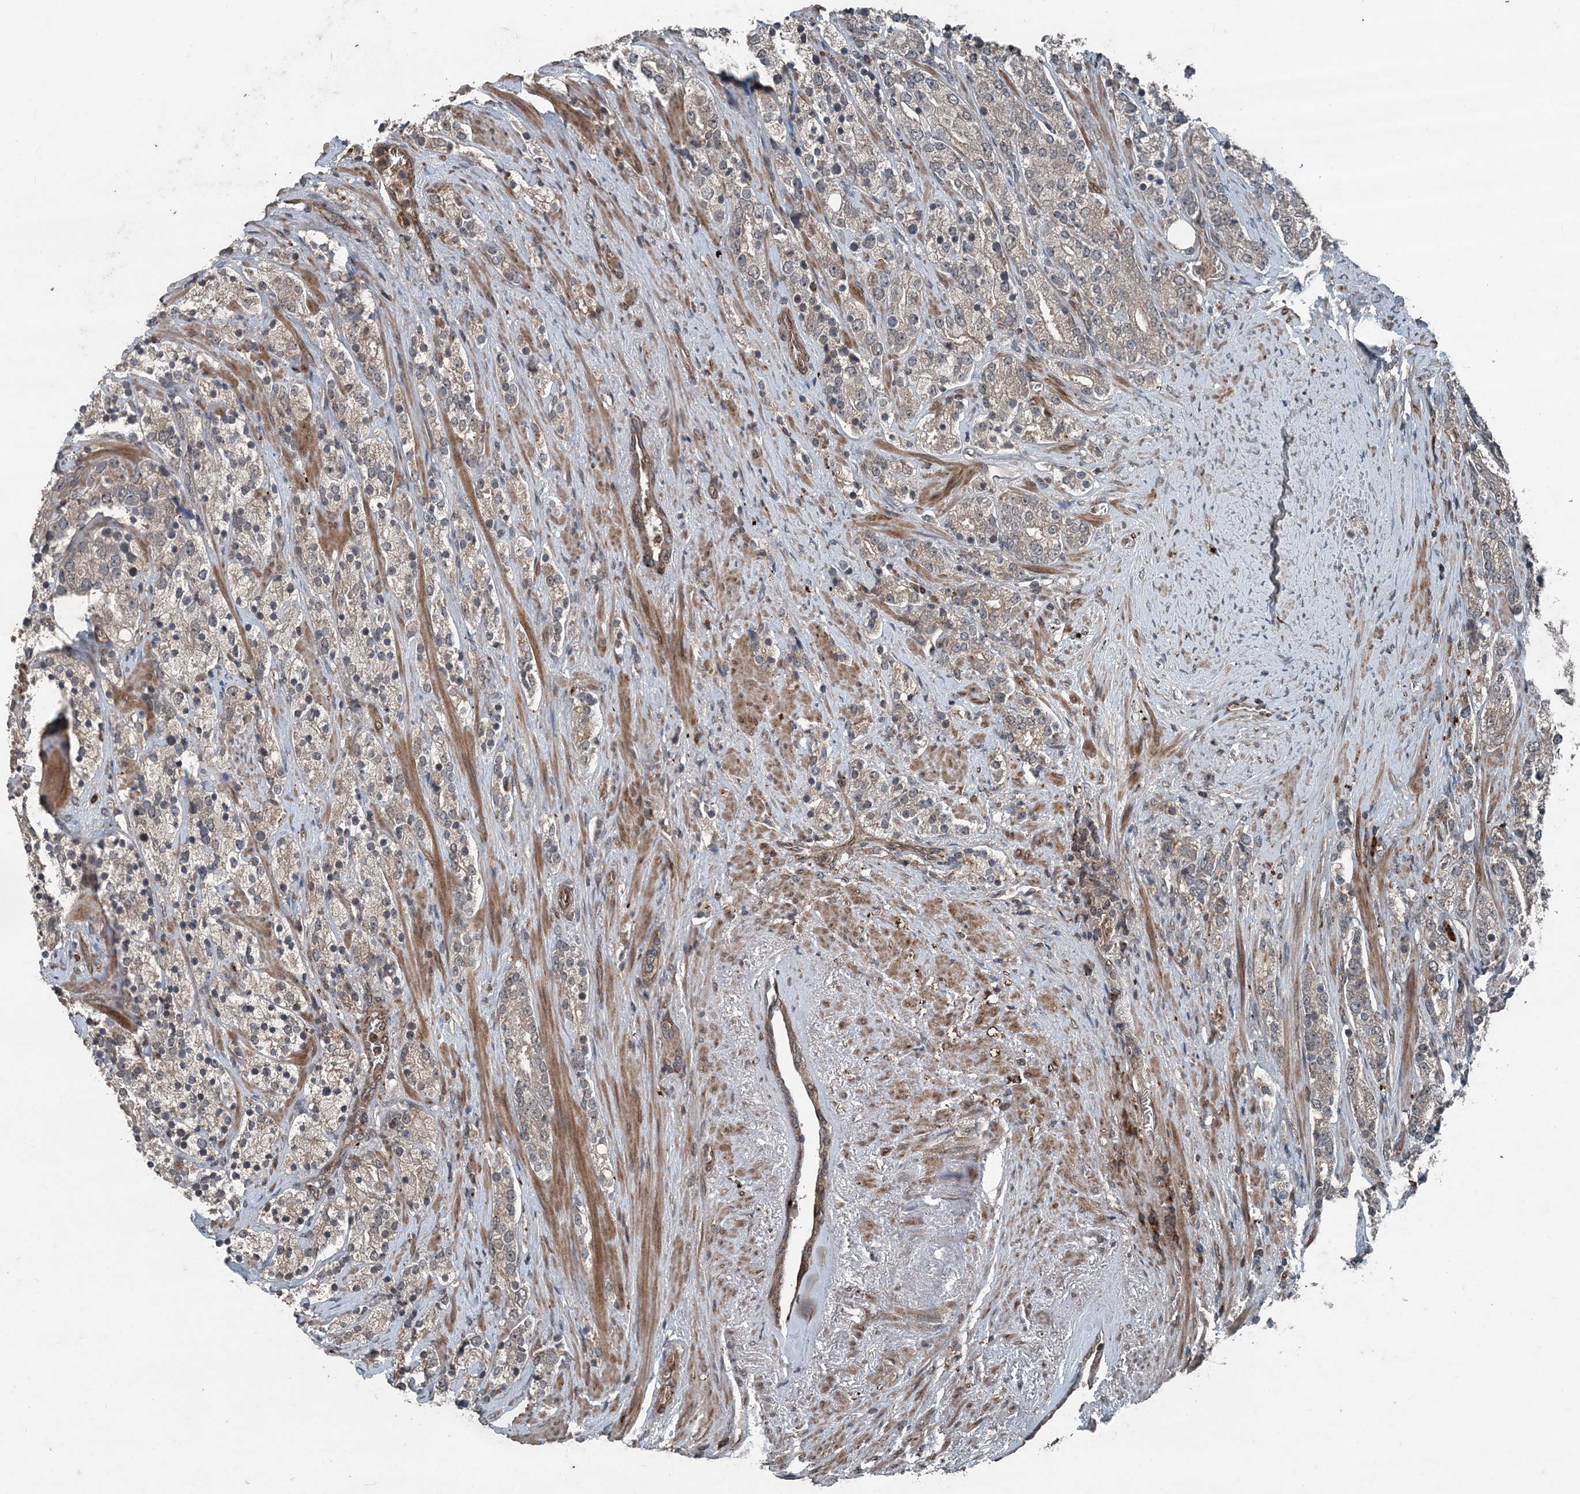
{"staining": {"intensity": "weak", "quantity": "<25%", "location": "cytoplasmic/membranous"}, "tissue": "prostate cancer", "cell_type": "Tumor cells", "image_type": "cancer", "snomed": [{"axis": "morphology", "description": "Adenocarcinoma, High grade"}, {"axis": "topography", "description": "Prostate"}], "caption": "Immunohistochemistry micrograph of prostate cancer (high-grade adenocarcinoma) stained for a protein (brown), which demonstrates no staining in tumor cells.", "gene": "CFL1", "patient": {"sex": "male", "age": 71}}